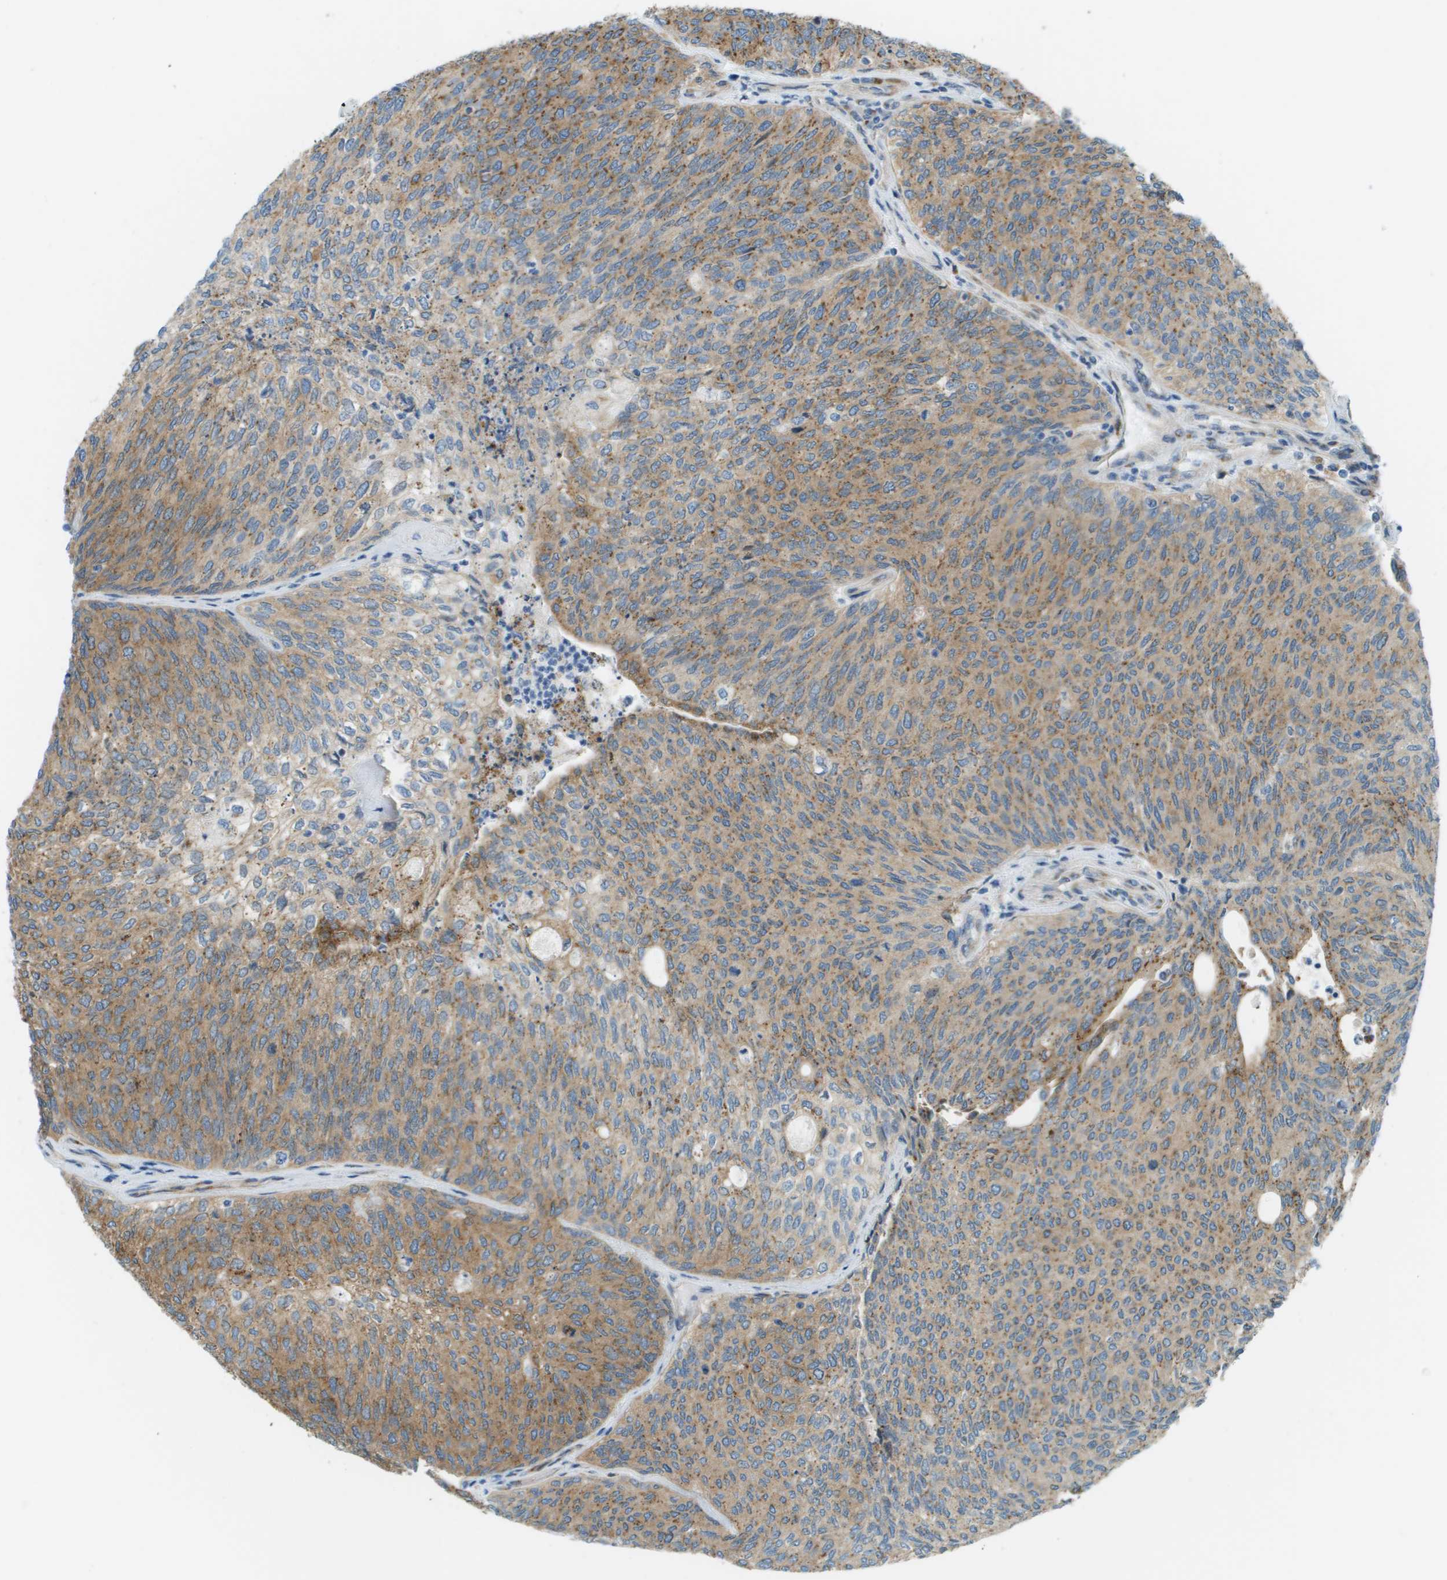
{"staining": {"intensity": "moderate", "quantity": ">75%", "location": "cytoplasmic/membranous"}, "tissue": "urothelial cancer", "cell_type": "Tumor cells", "image_type": "cancer", "snomed": [{"axis": "morphology", "description": "Urothelial carcinoma, Low grade"}, {"axis": "topography", "description": "Urinary bladder"}], "caption": "High-power microscopy captured an IHC photomicrograph of low-grade urothelial carcinoma, revealing moderate cytoplasmic/membranous staining in about >75% of tumor cells. (brown staining indicates protein expression, while blue staining denotes nuclei).", "gene": "ACBD3", "patient": {"sex": "female", "age": 79}}